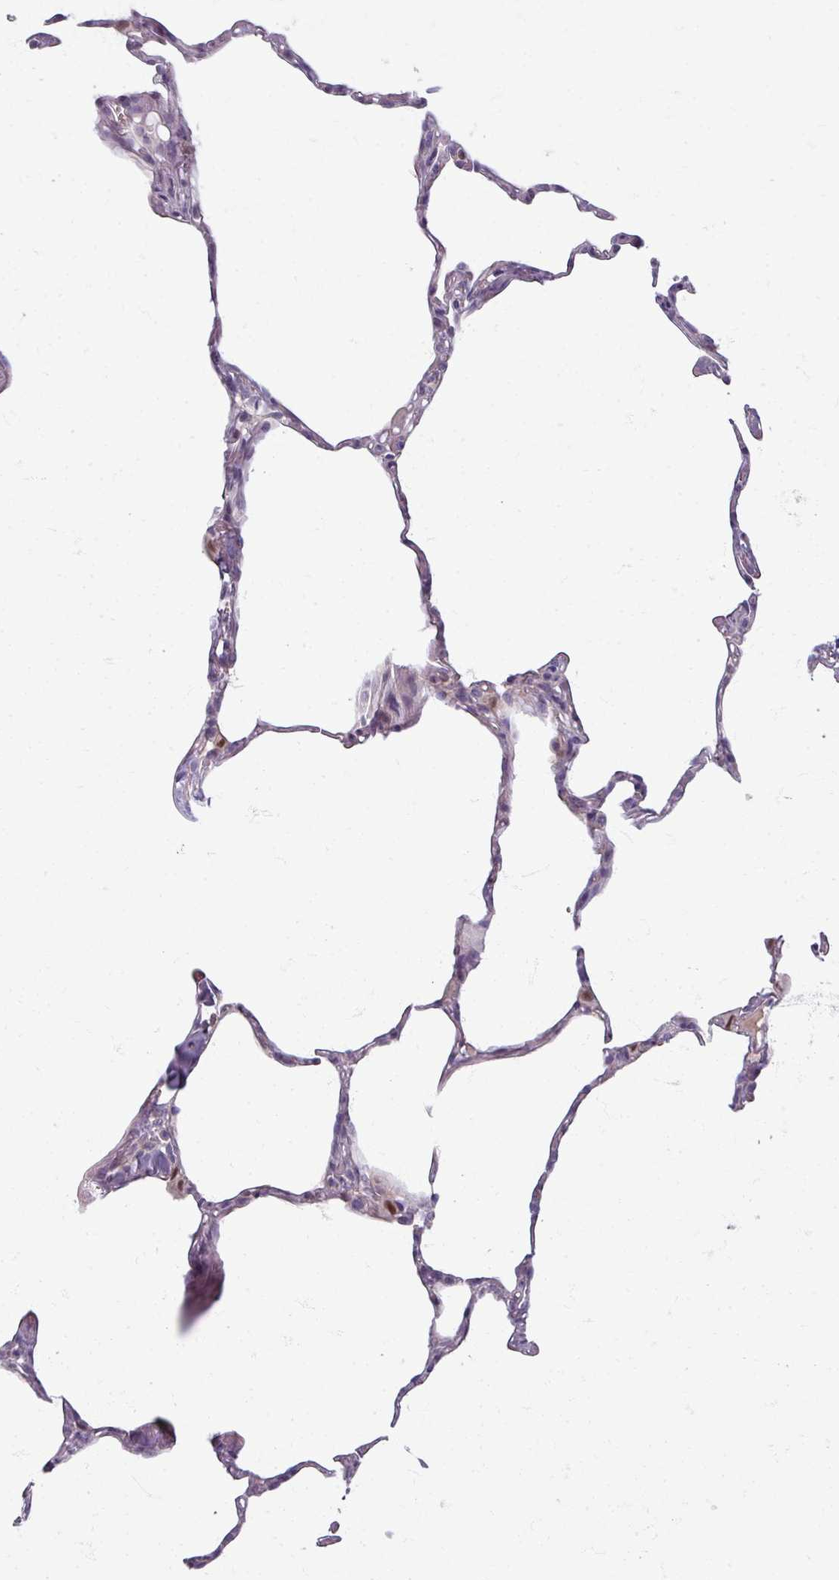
{"staining": {"intensity": "negative", "quantity": "none", "location": "none"}, "tissue": "lung", "cell_type": "Alveolar cells", "image_type": "normal", "snomed": [{"axis": "morphology", "description": "Normal tissue, NOS"}, {"axis": "topography", "description": "Lung"}], "caption": "An image of human lung is negative for staining in alveolar cells. The staining is performed using DAB (3,3'-diaminobenzidine) brown chromogen with nuclei counter-stained in using hematoxylin.", "gene": "TTLL7", "patient": {"sex": "male", "age": 65}}